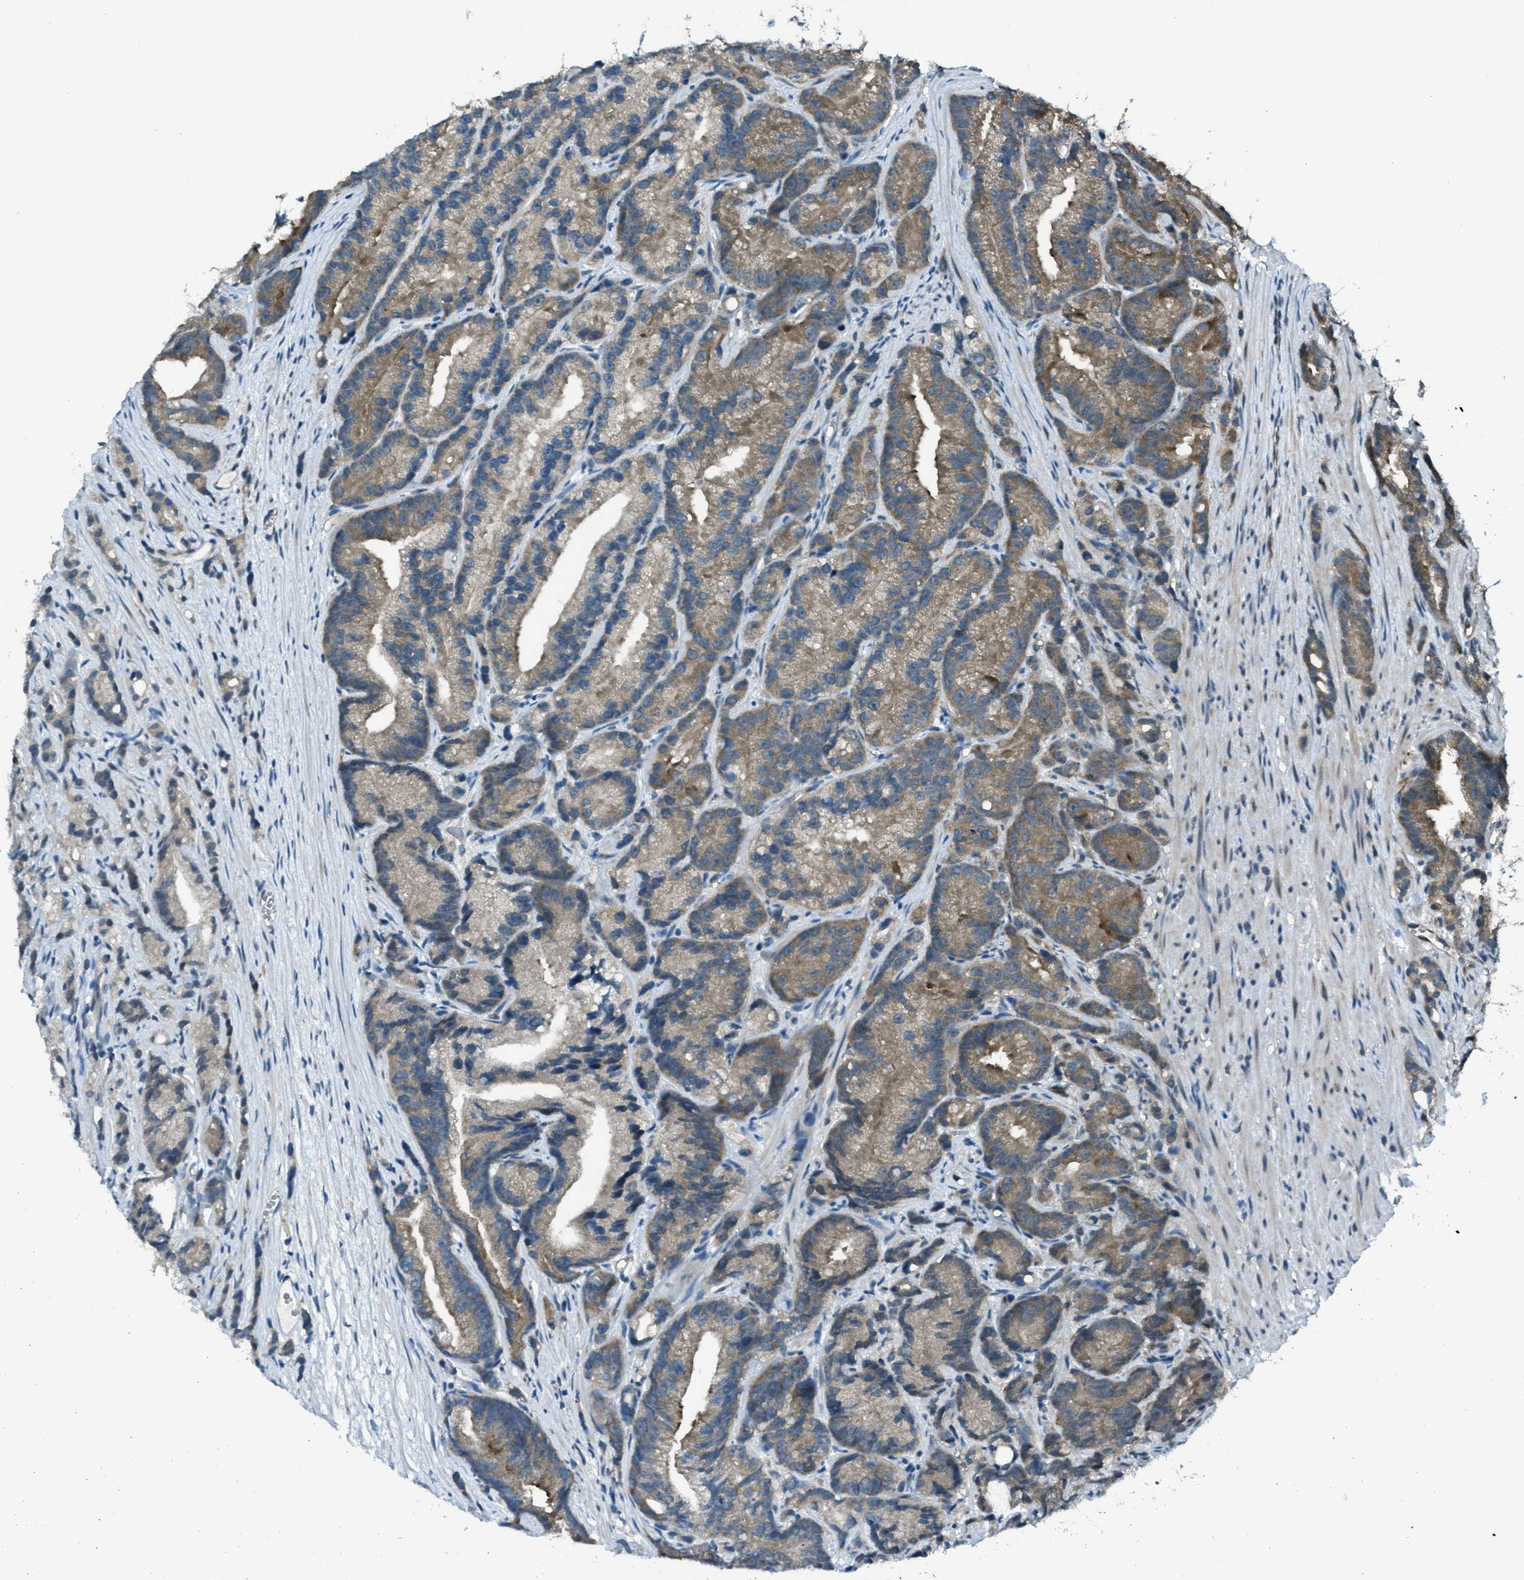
{"staining": {"intensity": "moderate", "quantity": "25%-75%", "location": "cytoplasmic/membranous"}, "tissue": "prostate cancer", "cell_type": "Tumor cells", "image_type": "cancer", "snomed": [{"axis": "morphology", "description": "Adenocarcinoma, Low grade"}, {"axis": "topography", "description": "Prostate"}], "caption": "A brown stain labels moderate cytoplasmic/membranous positivity of a protein in human prostate cancer (low-grade adenocarcinoma) tumor cells.", "gene": "ASAP2", "patient": {"sex": "male", "age": 89}}